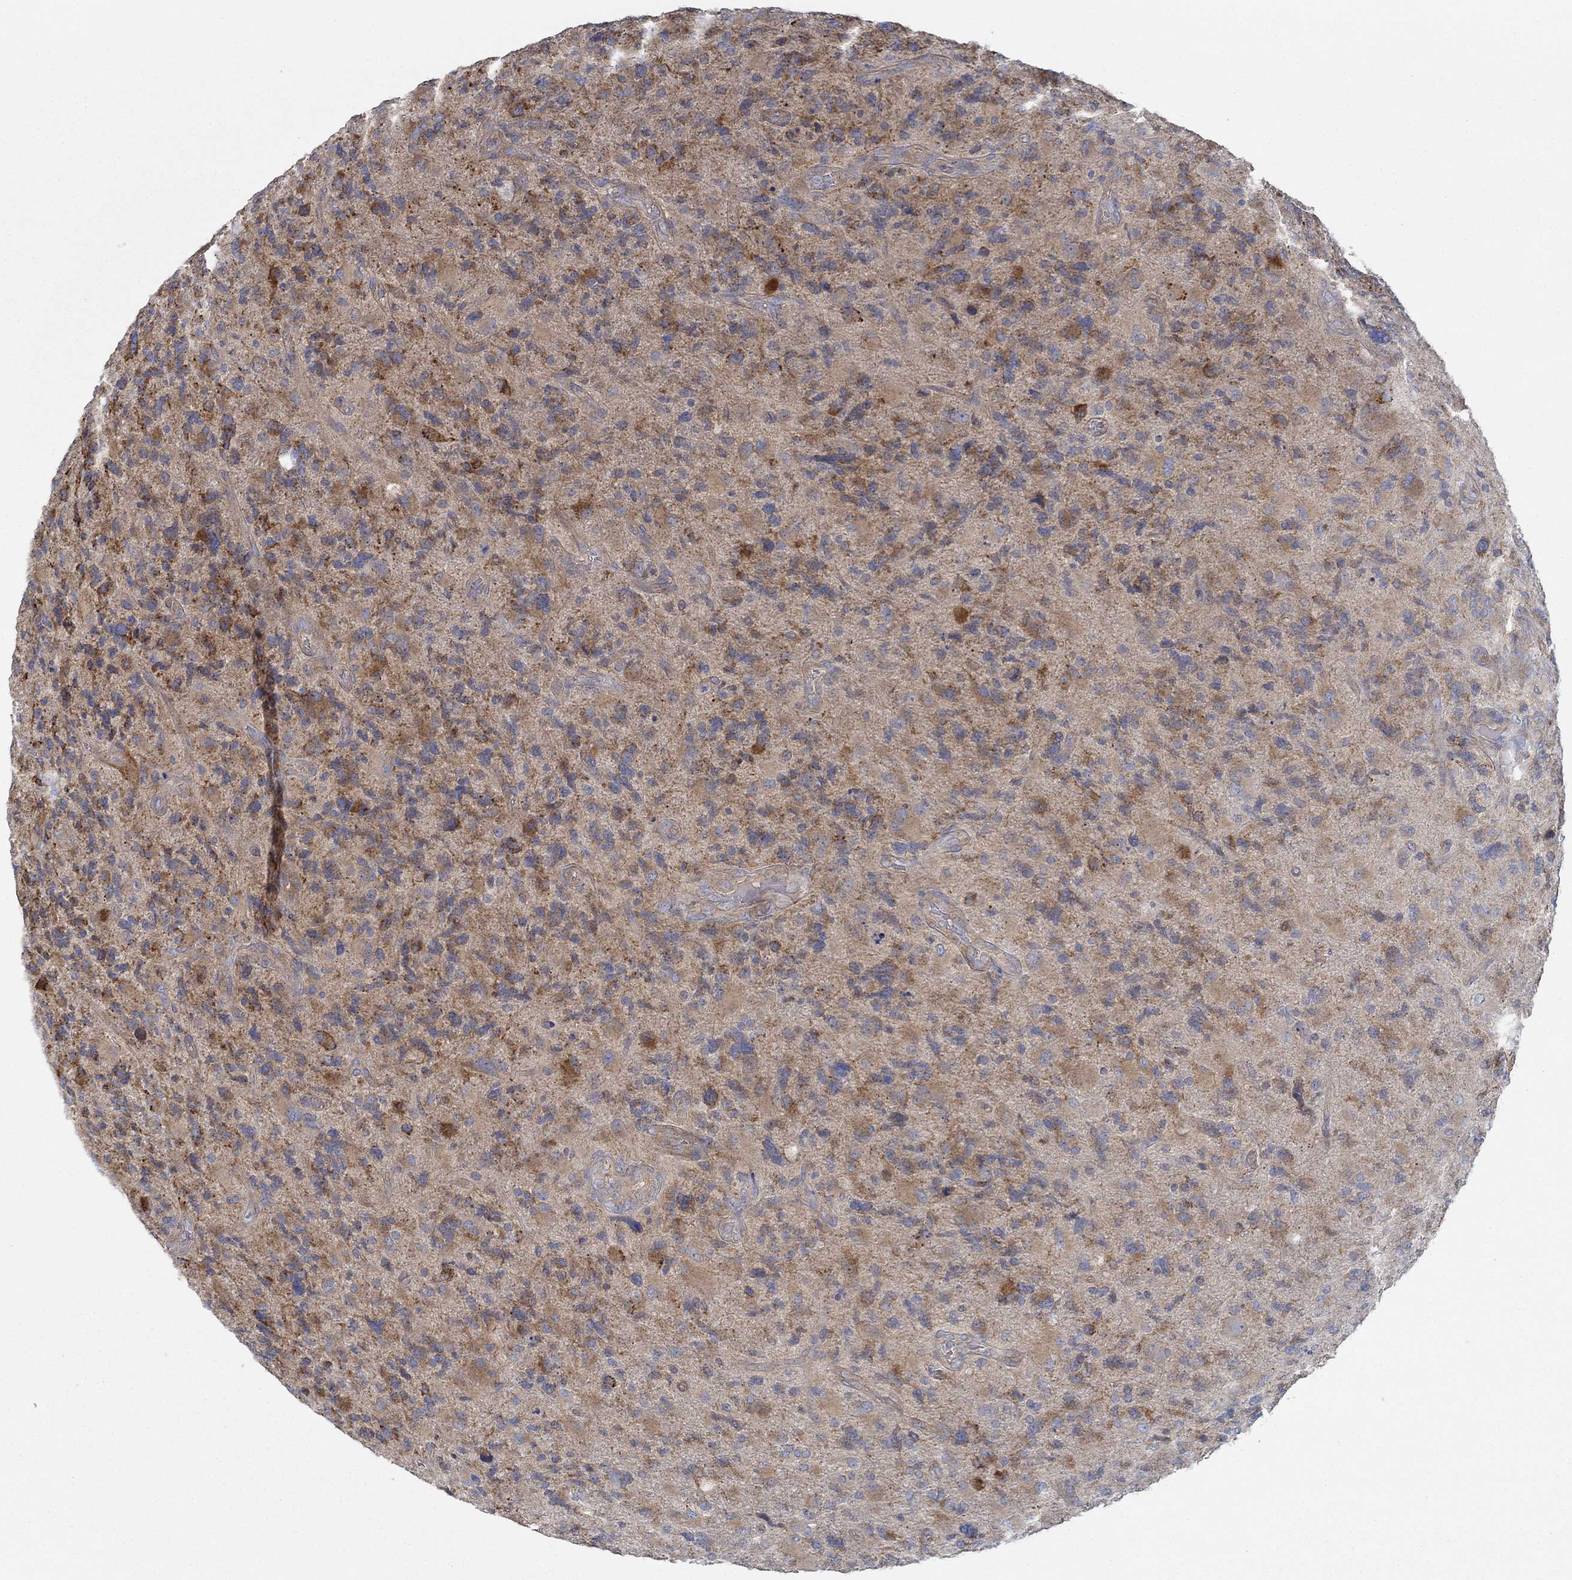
{"staining": {"intensity": "strong", "quantity": "25%-75%", "location": "cytoplasmic/membranous"}, "tissue": "glioma", "cell_type": "Tumor cells", "image_type": "cancer", "snomed": [{"axis": "morphology", "description": "Glioma, malignant, High grade"}, {"axis": "topography", "description": "Cerebral cortex"}], "caption": "Protein staining of malignant high-grade glioma tissue reveals strong cytoplasmic/membranous positivity in about 25%-75% of tumor cells.", "gene": "SPAG9", "patient": {"sex": "male", "age": 70}}